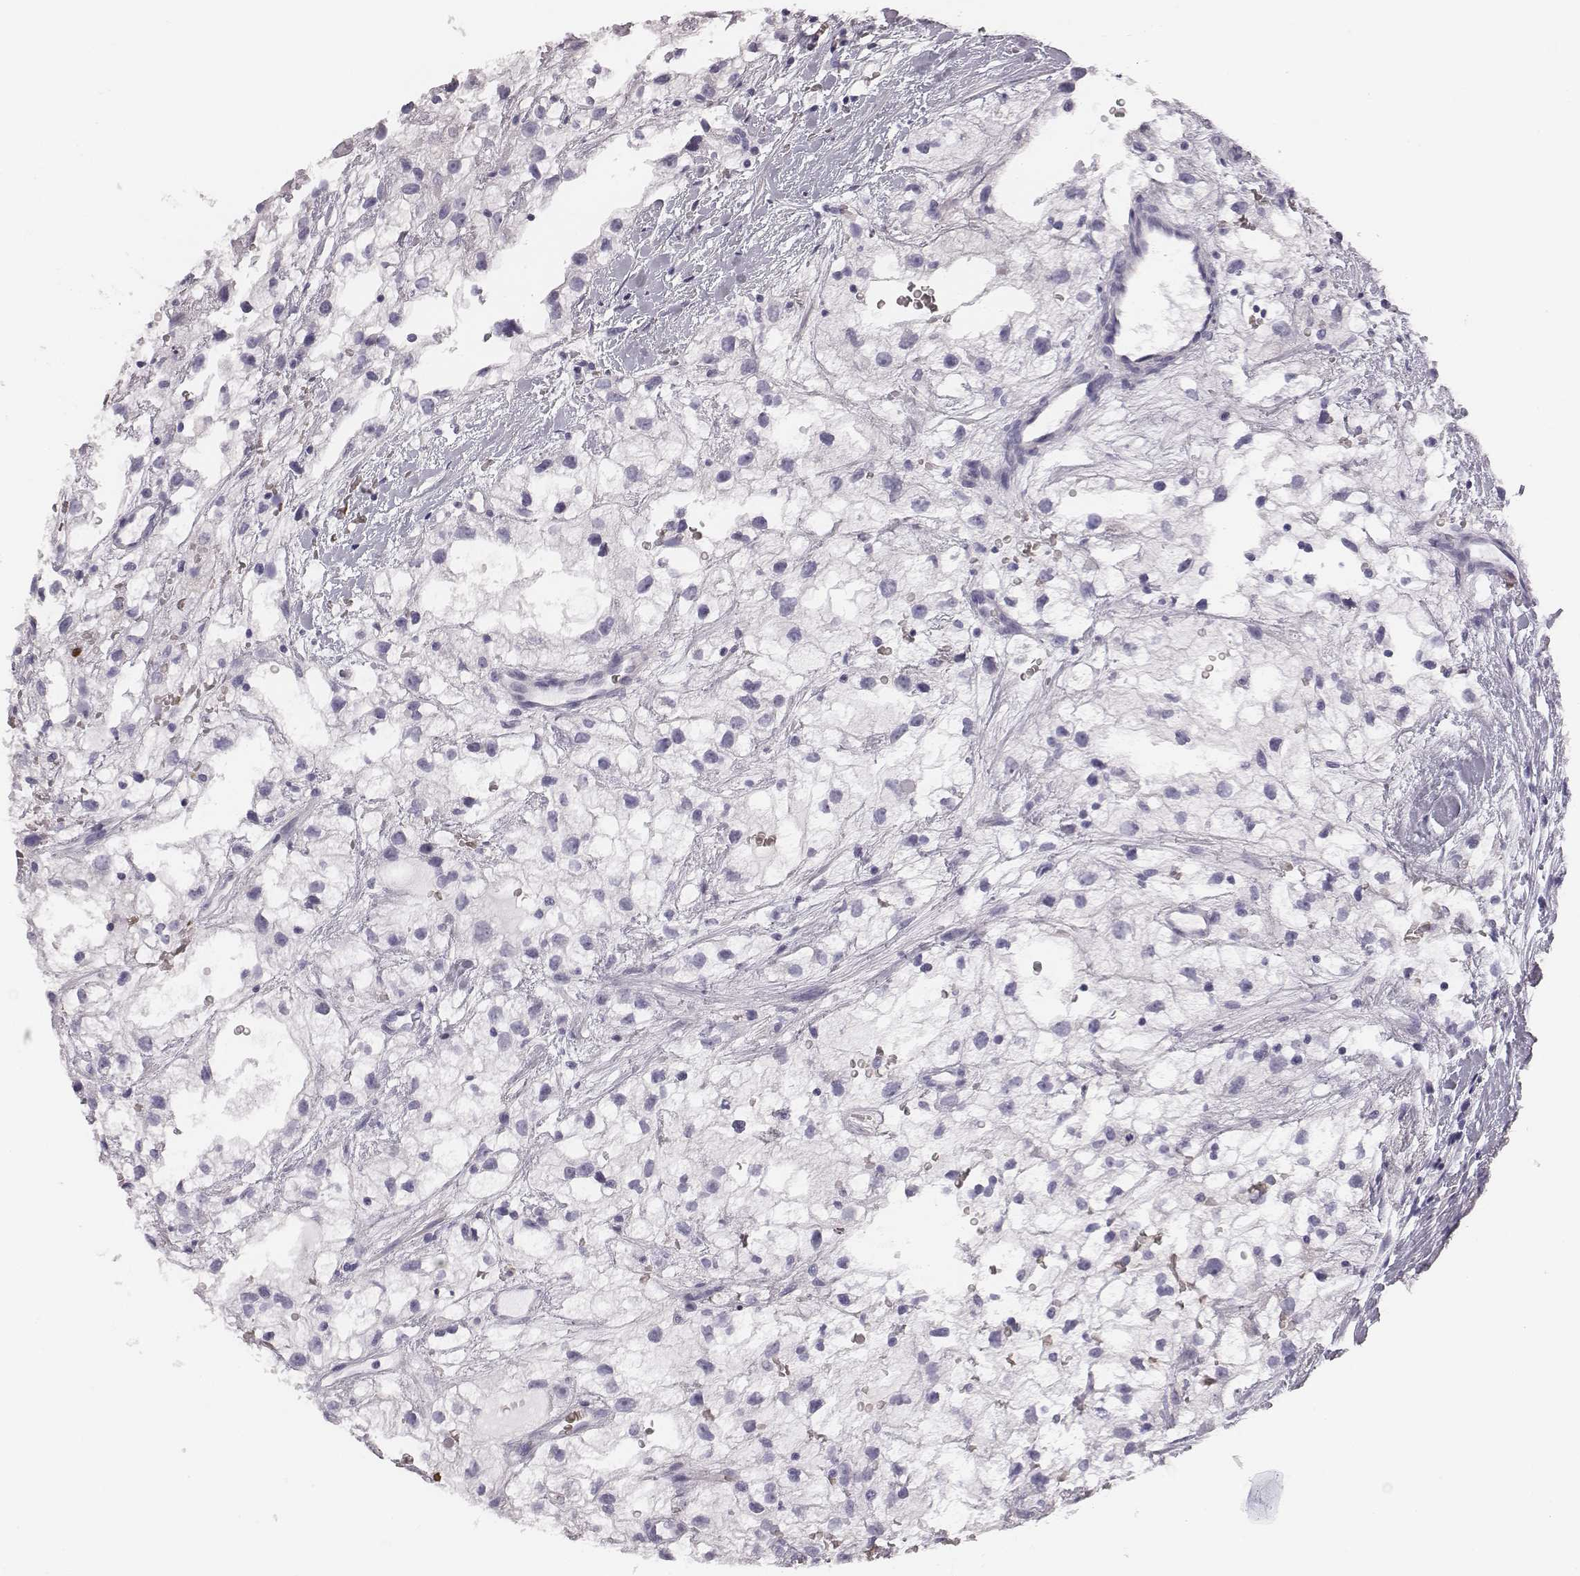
{"staining": {"intensity": "negative", "quantity": "none", "location": "none"}, "tissue": "renal cancer", "cell_type": "Tumor cells", "image_type": "cancer", "snomed": [{"axis": "morphology", "description": "Adenocarcinoma, NOS"}, {"axis": "topography", "description": "Kidney"}], "caption": "High magnification brightfield microscopy of renal adenocarcinoma stained with DAB (3,3'-diaminobenzidine) (brown) and counterstained with hematoxylin (blue): tumor cells show no significant expression. Nuclei are stained in blue.", "gene": "HBZ", "patient": {"sex": "male", "age": 59}}